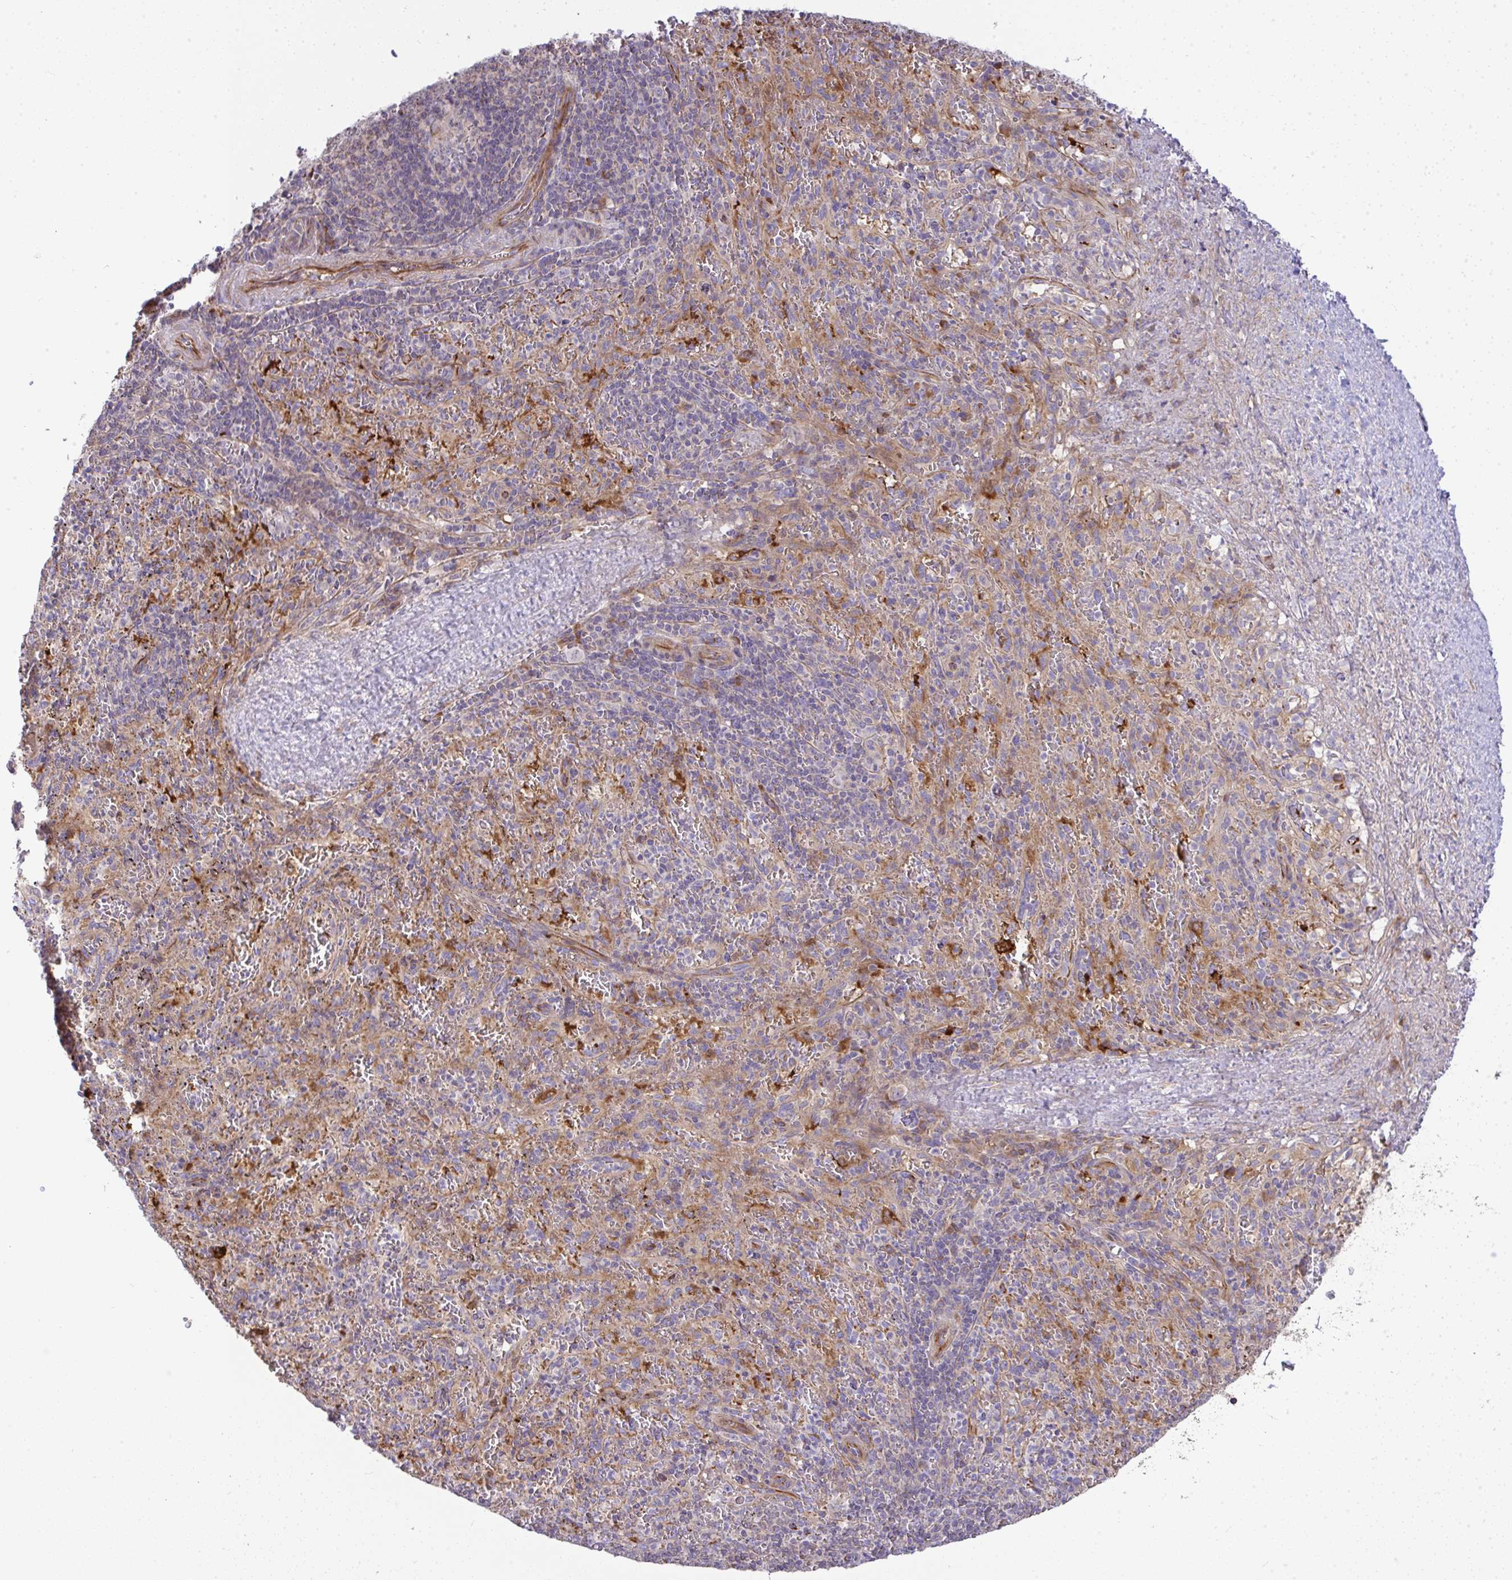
{"staining": {"intensity": "negative", "quantity": "none", "location": "none"}, "tissue": "spleen", "cell_type": "Cells in red pulp", "image_type": "normal", "snomed": [{"axis": "morphology", "description": "Normal tissue, NOS"}, {"axis": "topography", "description": "Spleen"}], "caption": "IHC of benign spleen demonstrates no staining in cells in red pulp.", "gene": "GRID2", "patient": {"sex": "male", "age": 57}}